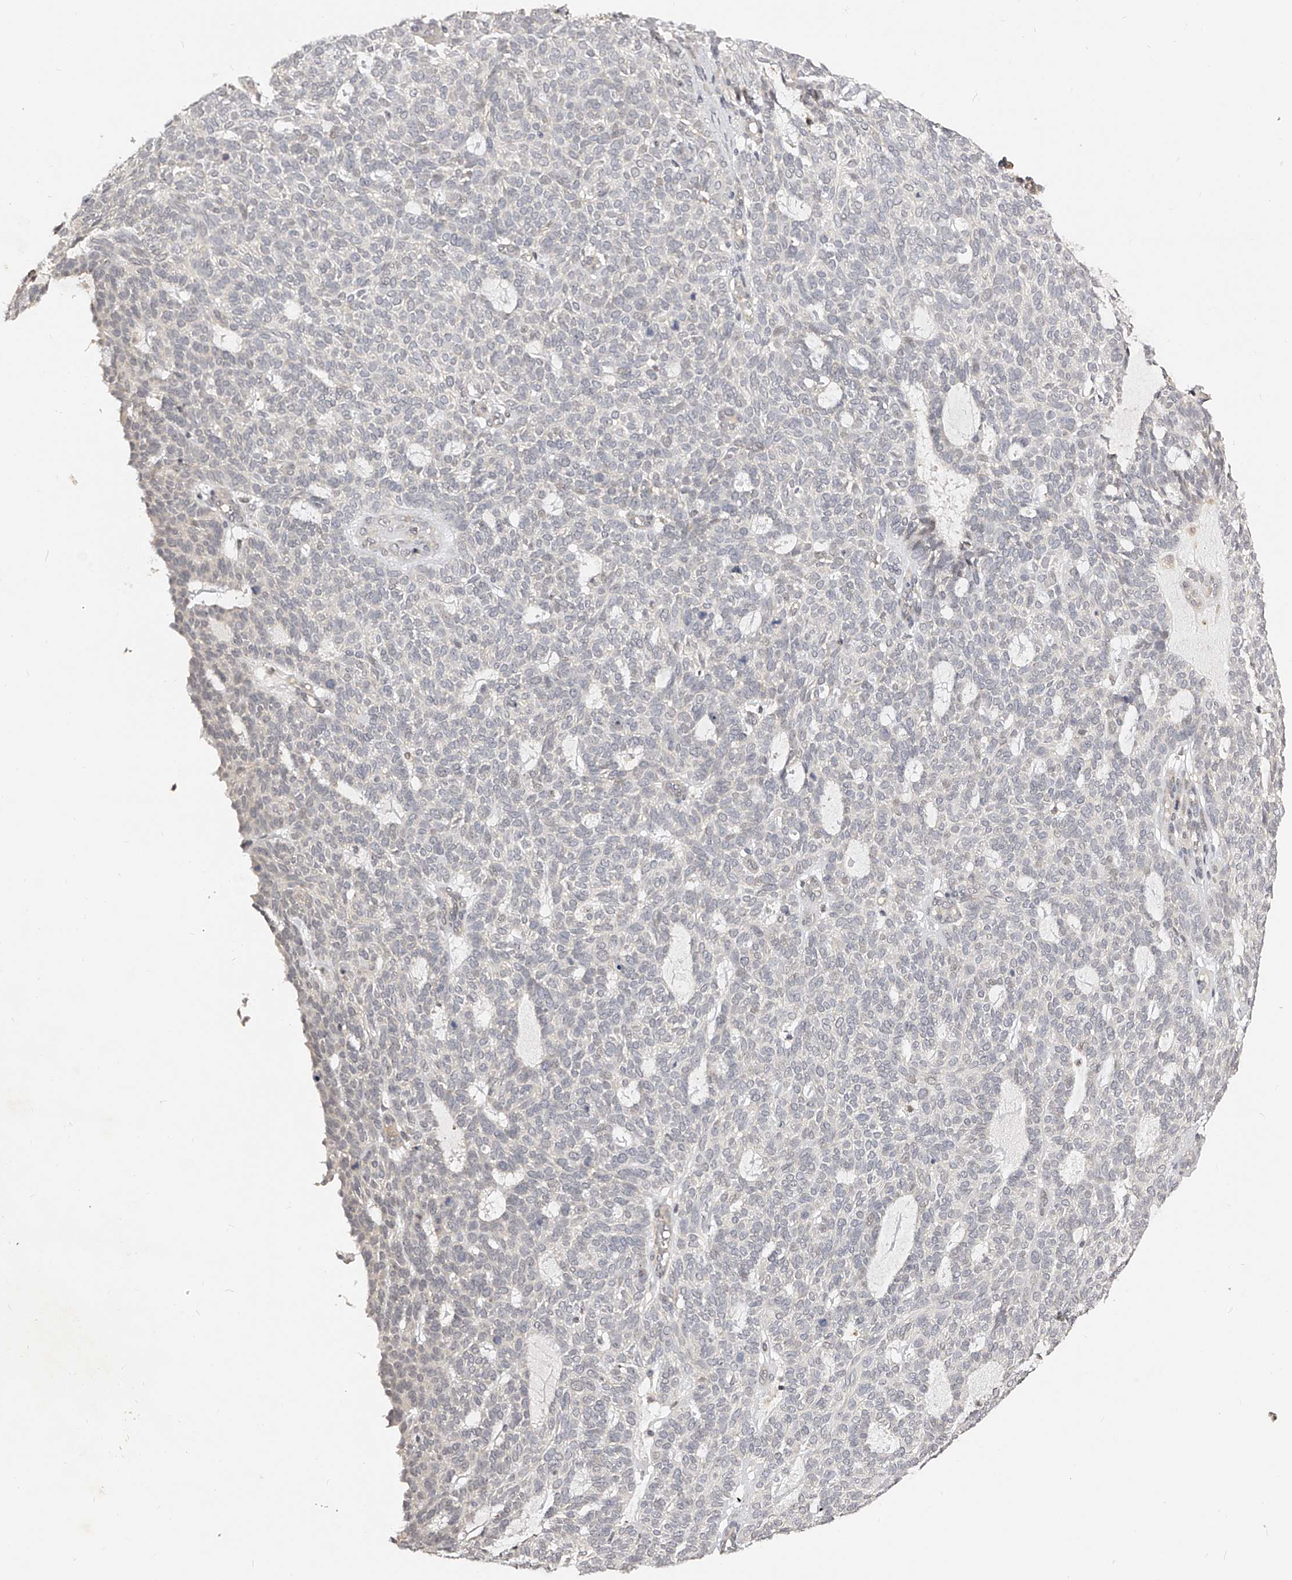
{"staining": {"intensity": "negative", "quantity": "none", "location": "none"}, "tissue": "skin cancer", "cell_type": "Tumor cells", "image_type": "cancer", "snomed": [{"axis": "morphology", "description": "Squamous cell carcinoma, NOS"}, {"axis": "topography", "description": "Skin"}], "caption": "Immunohistochemical staining of skin cancer (squamous cell carcinoma) displays no significant staining in tumor cells.", "gene": "ZNF789", "patient": {"sex": "female", "age": 90}}